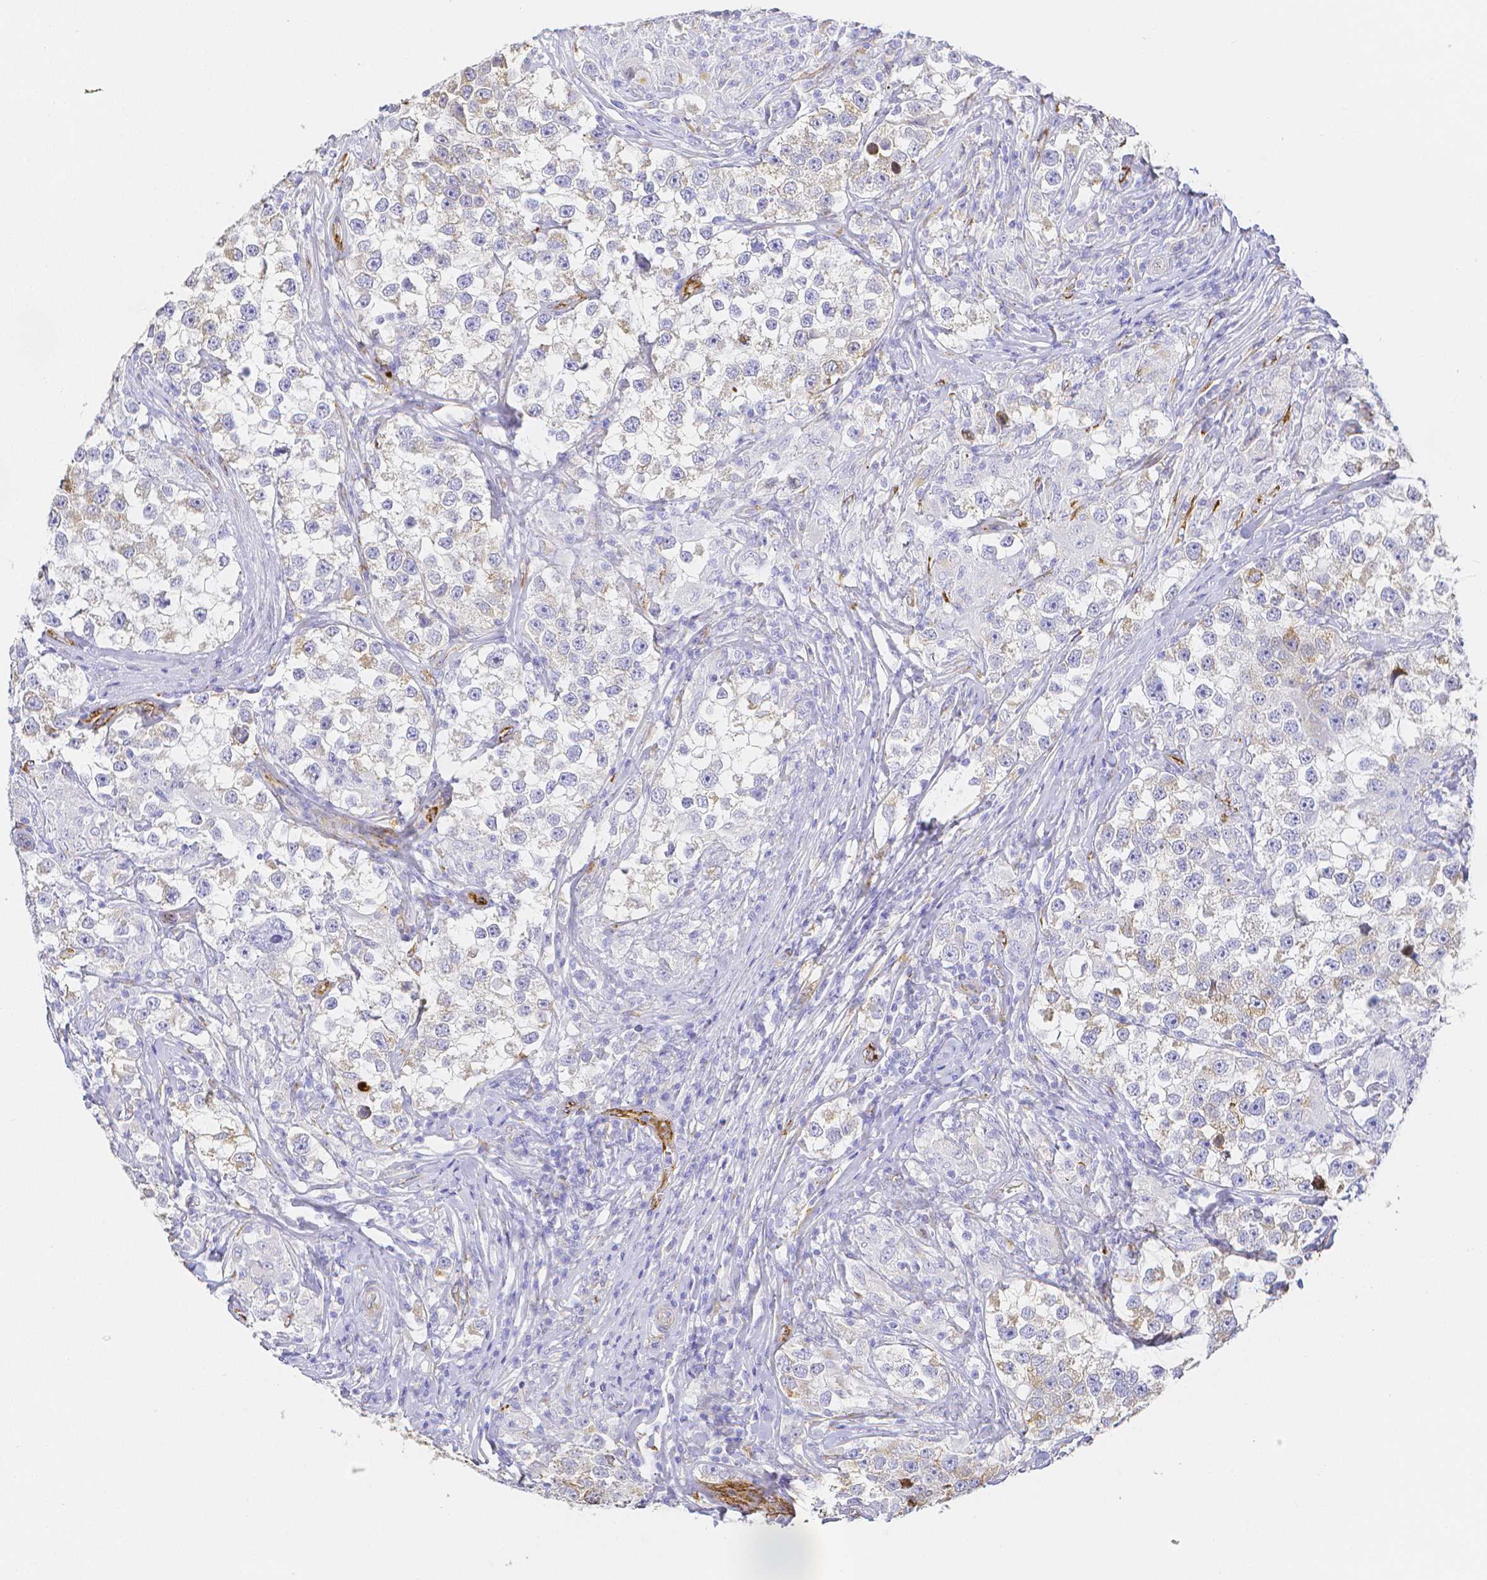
{"staining": {"intensity": "negative", "quantity": "none", "location": "none"}, "tissue": "testis cancer", "cell_type": "Tumor cells", "image_type": "cancer", "snomed": [{"axis": "morphology", "description": "Seminoma, NOS"}, {"axis": "topography", "description": "Testis"}], "caption": "The immunohistochemistry image has no significant expression in tumor cells of testis seminoma tissue.", "gene": "SMURF1", "patient": {"sex": "male", "age": 46}}